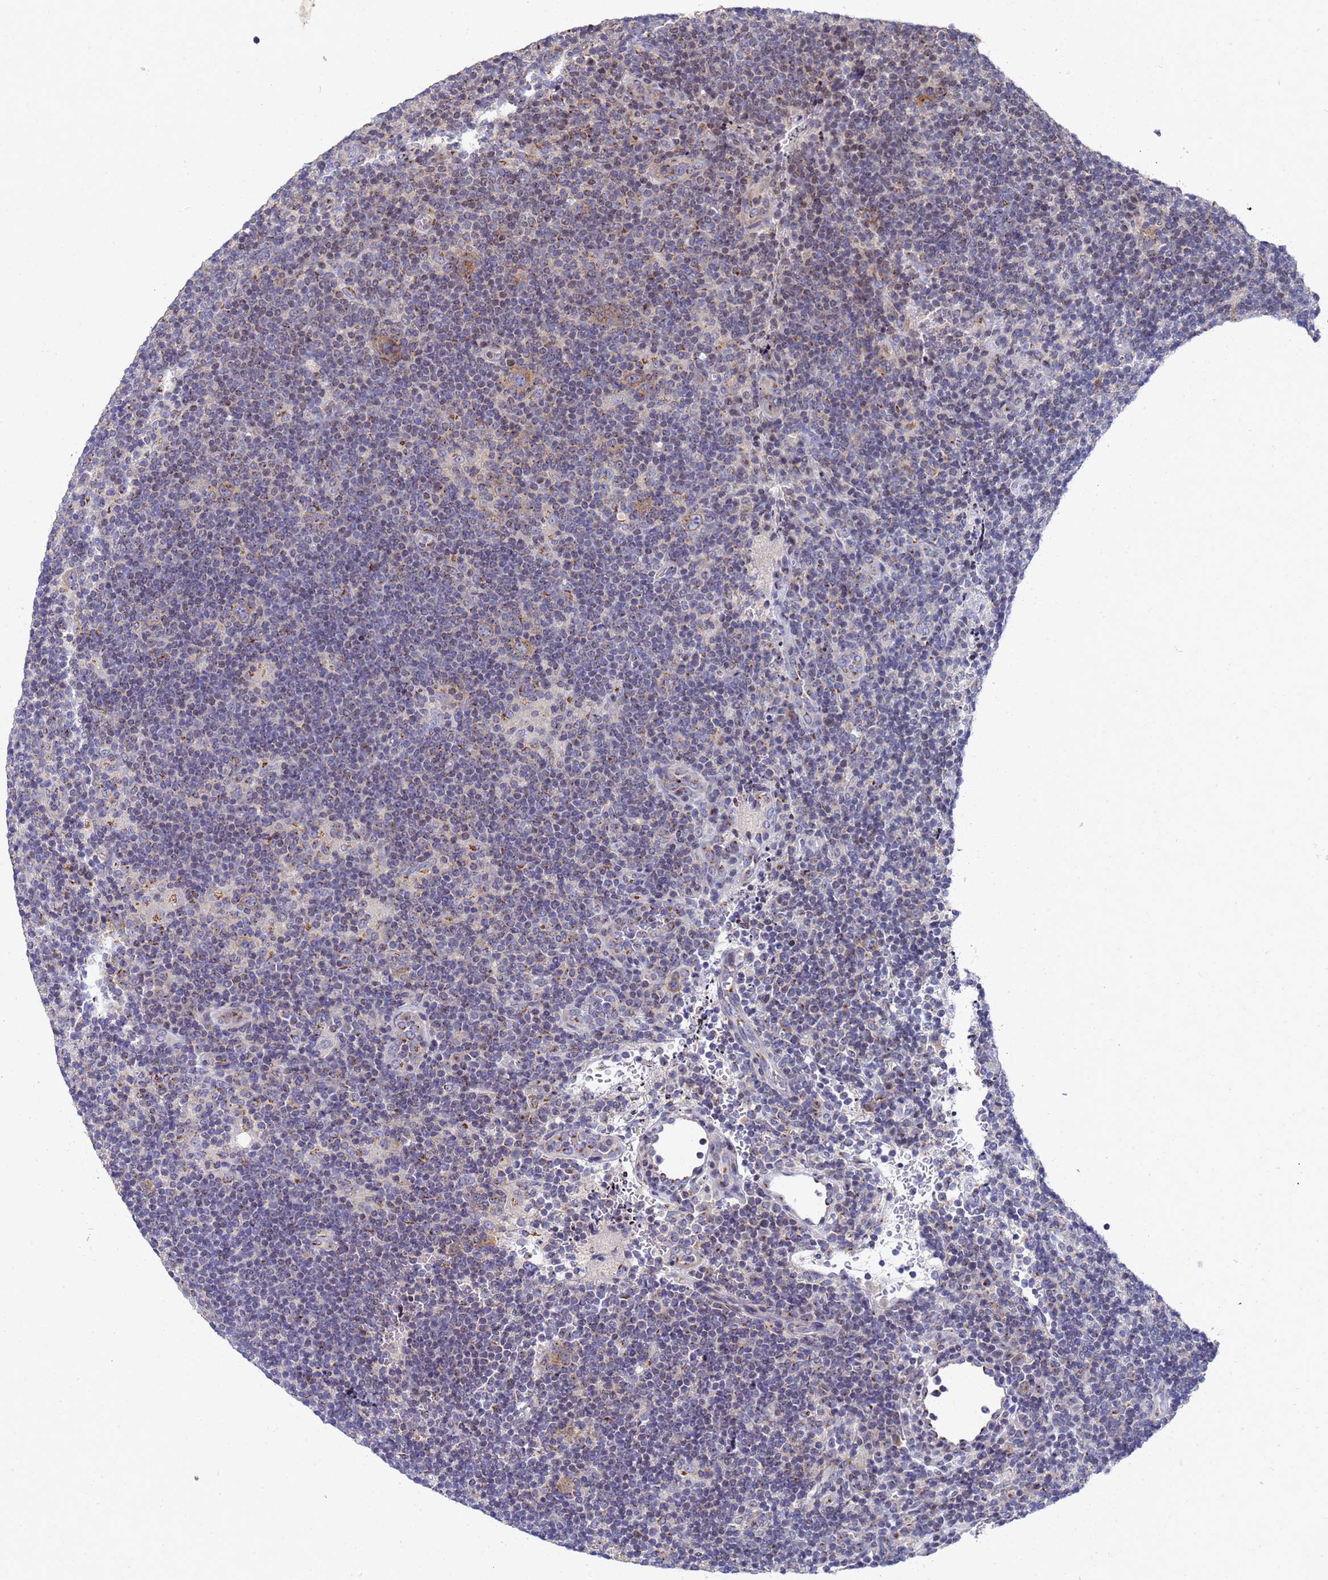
{"staining": {"intensity": "moderate", "quantity": ">75%", "location": "cytoplasmic/membranous"}, "tissue": "lymphoma", "cell_type": "Tumor cells", "image_type": "cancer", "snomed": [{"axis": "morphology", "description": "Hodgkin's disease, NOS"}, {"axis": "topography", "description": "Lymph node"}], "caption": "Hodgkin's disease stained with immunohistochemistry displays moderate cytoplasmic/membranous positivity in approximately >75% of tumor cells.", "gene": "NSUN6", "patient": {"sex": "female", "age": 57}}